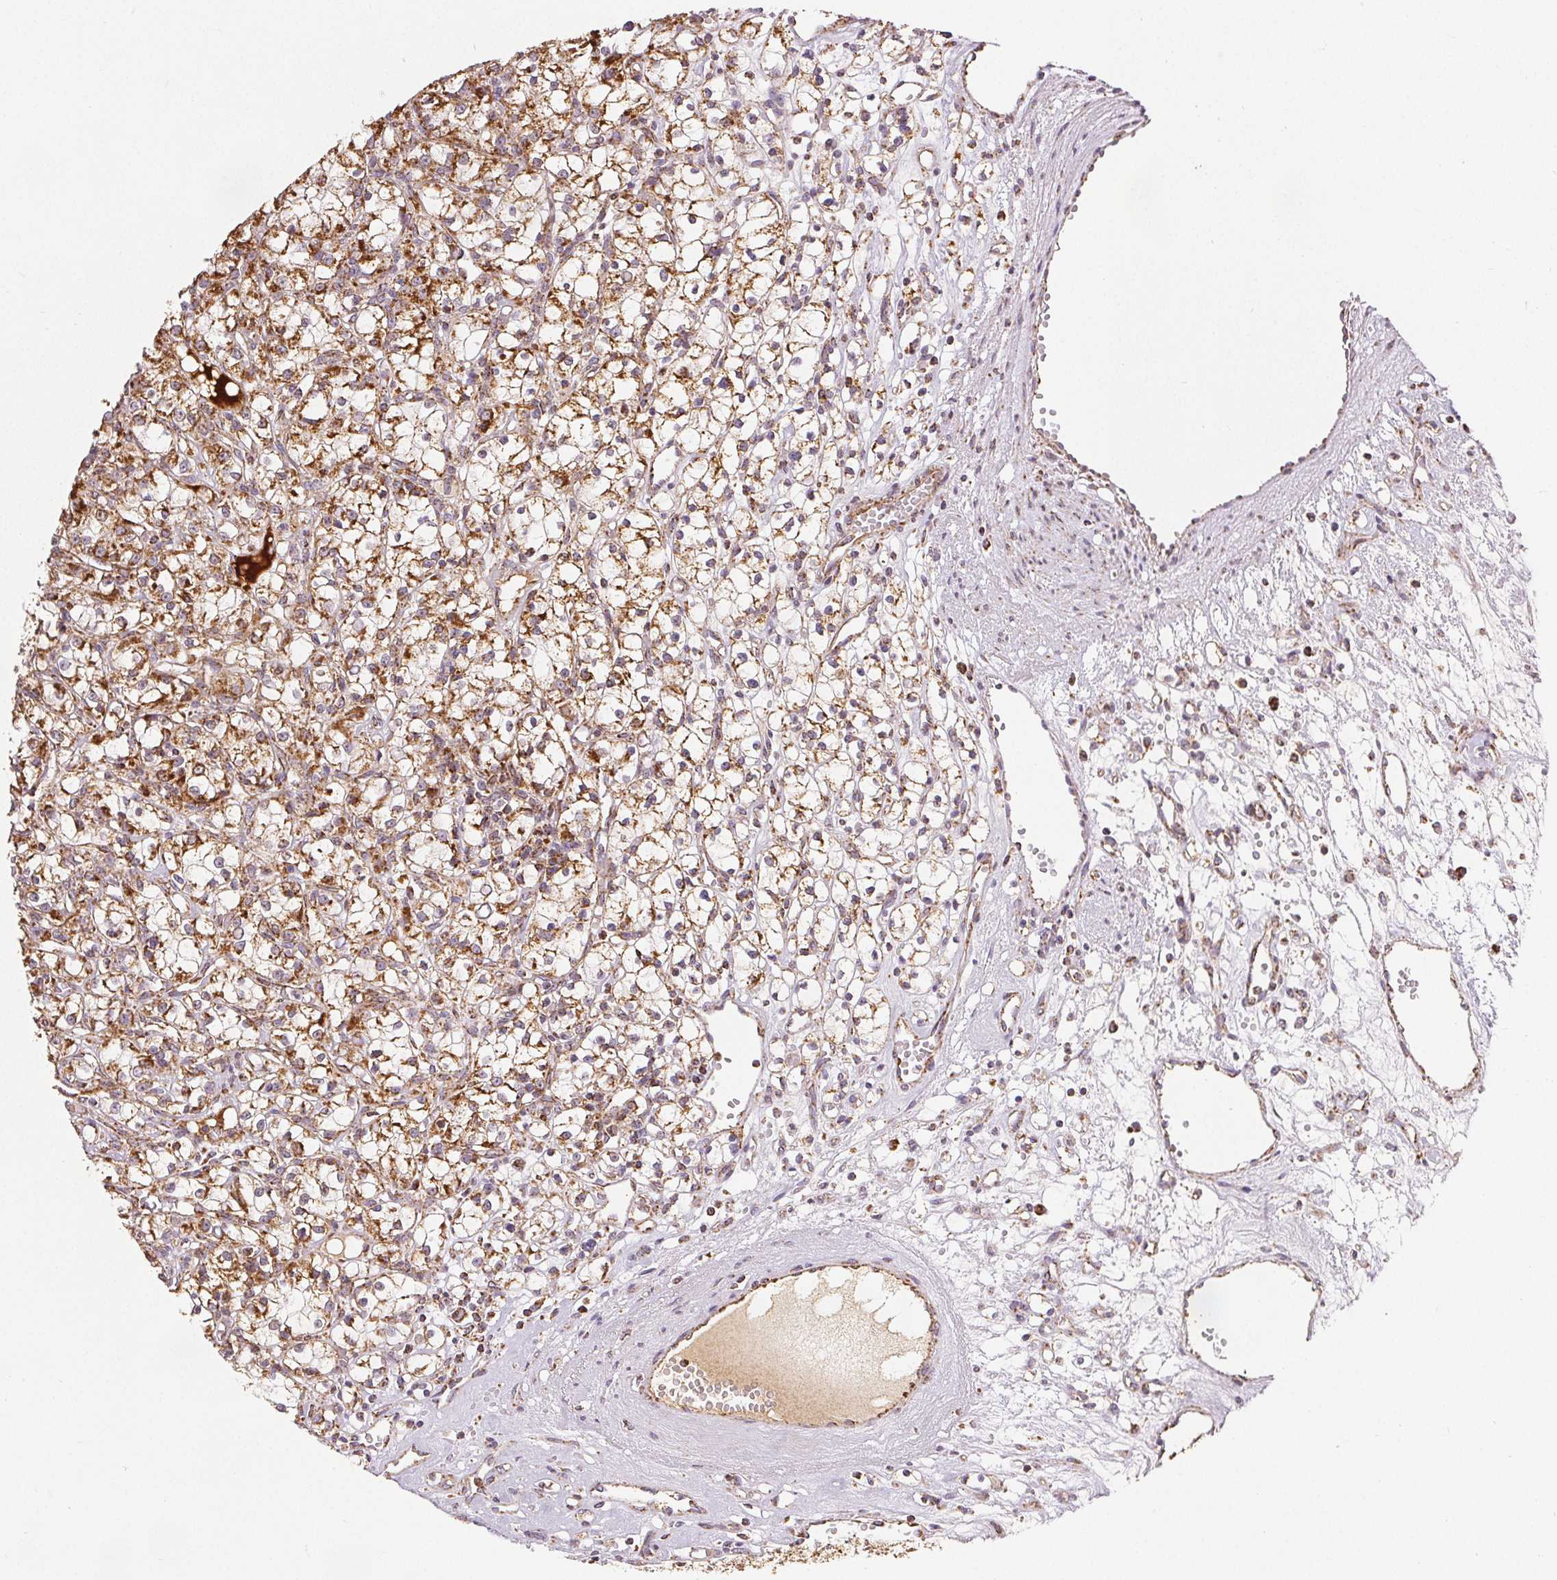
{"staining": {"intensity": "moderate", "quantity": ">75%", "location": "cytoplasmic/membranous"}, "tissue": "renal cancer", "cell_type": "Tumor cells", "image_type": "cancer", "snomed": [{"axis": "morphology", "description": "Adenocarcinoma, NOS"}, {"axis": "topography", "description": "Kidney"}], "caption": "This photomicrograph reveals immunohistochemistry (IHC) staining of renal cancer, with medium moderate cytoplasmic/membranous staining in approximately >75% of tumor cells.", "gene": "SDHB", "patient": {"sex": "female", "age": 59}}